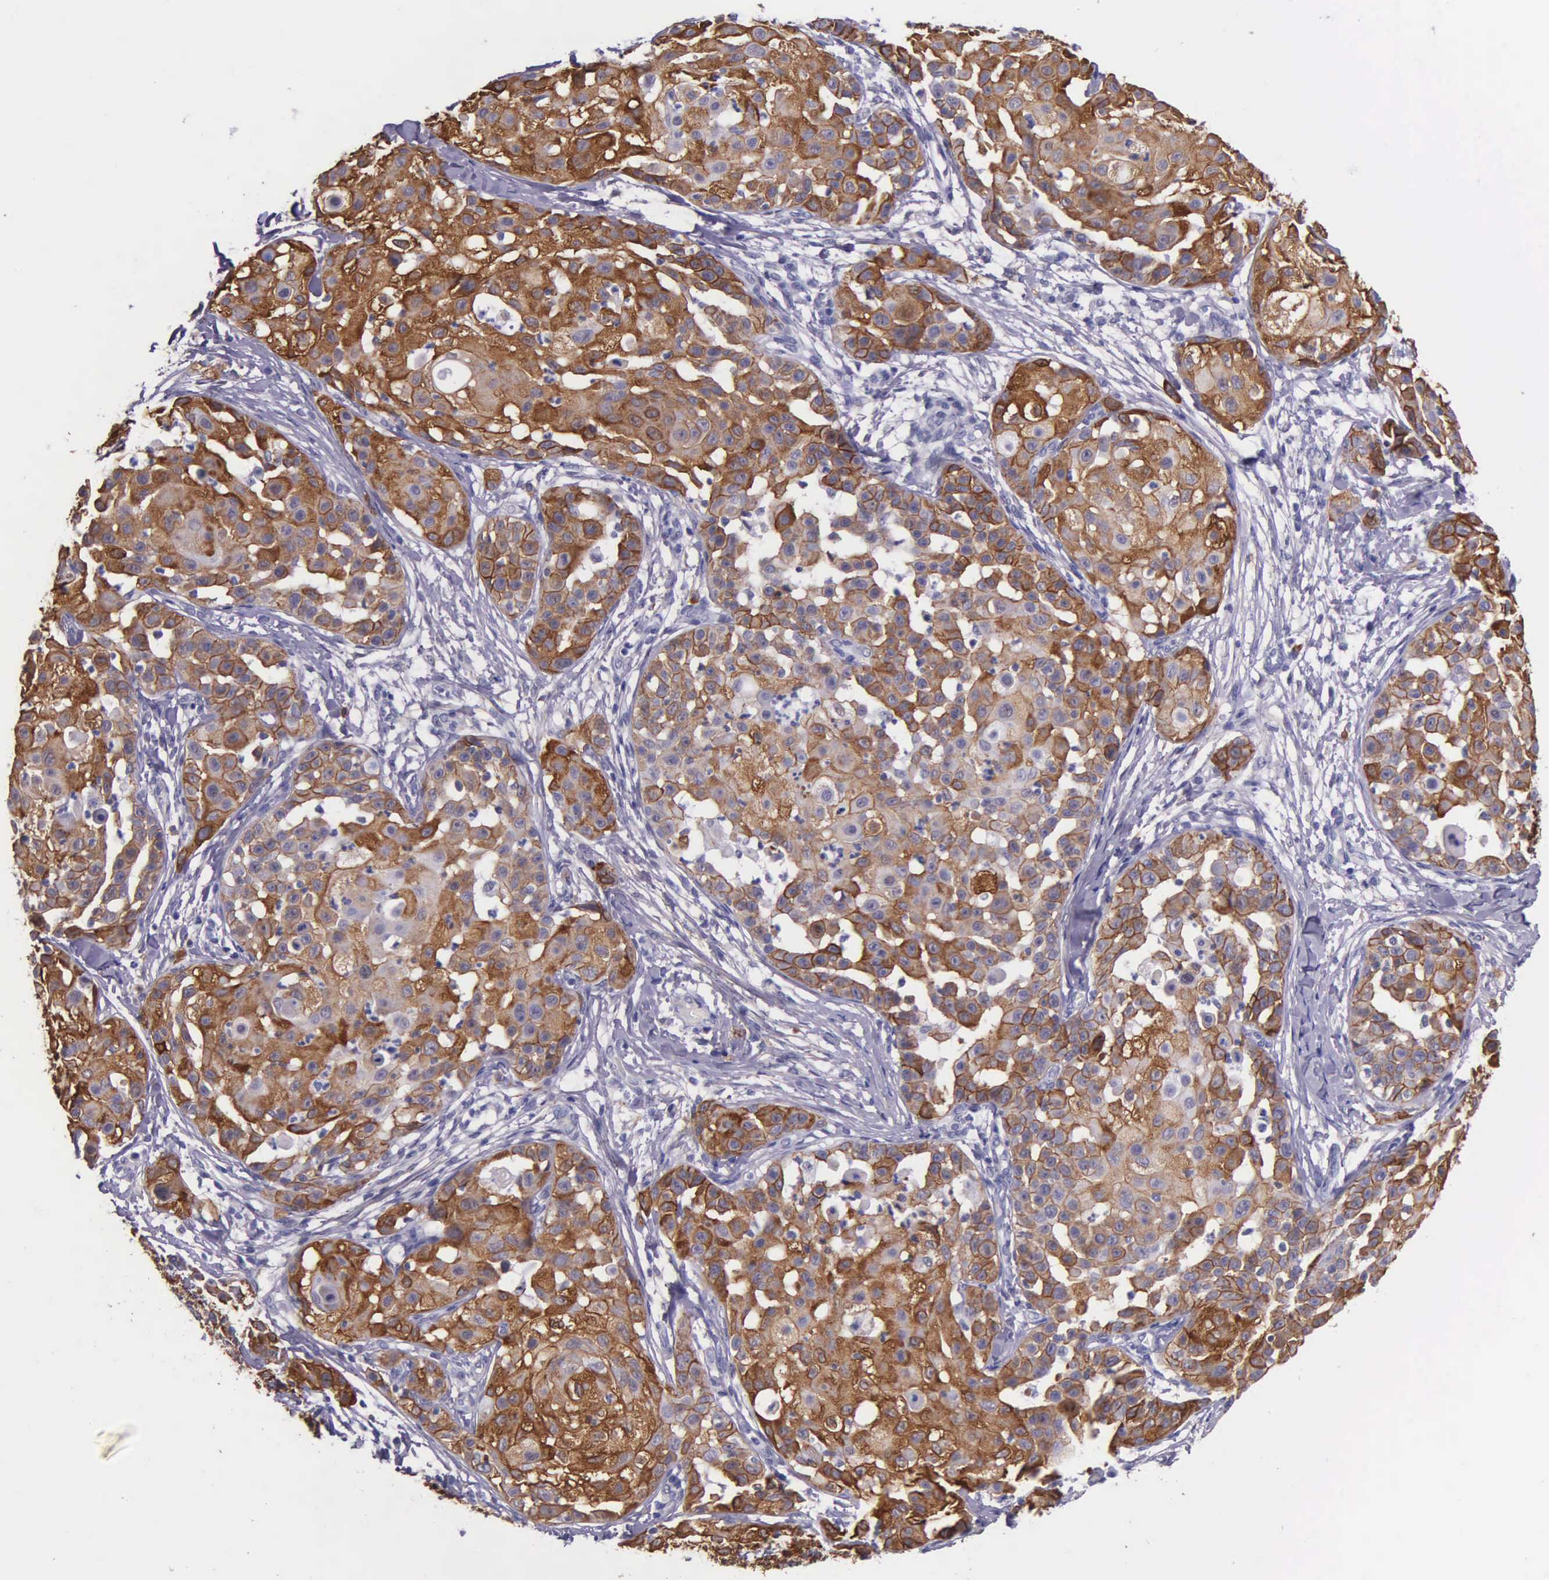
{"staining": {"intensity": "strong", "quantity": ">75%", "location": "cytoplasmic/membranous"}, "tissue": "skin cancer", "cell_type": "Tumor cells", "image_type": "cancer", "snomed": [{"axis": "morphology", "description": "Squamous cell carcinoma, NOS"}, {"axis": "topography", "description": "Skin"}], "caption": "High-magnification brightfield microscopy of squamous cell carcinoma (skin) stained with DAB (3,3'-diaminobenzidine) (brown) and counterstained with hematoxylin (blue). tumor cells exhibit strong cytoplasmic/membranous expression is appreciated in about>75% of cells. The staining was performed using DAB (3,3'-diaminobenzidine) to visualize the protein expression in brown, while the nuclei were stained in blue with hematoxylin (Magnification: 20x).", "gene": "AHNAK2", "patient": {"sex": "female", "age": 57}}